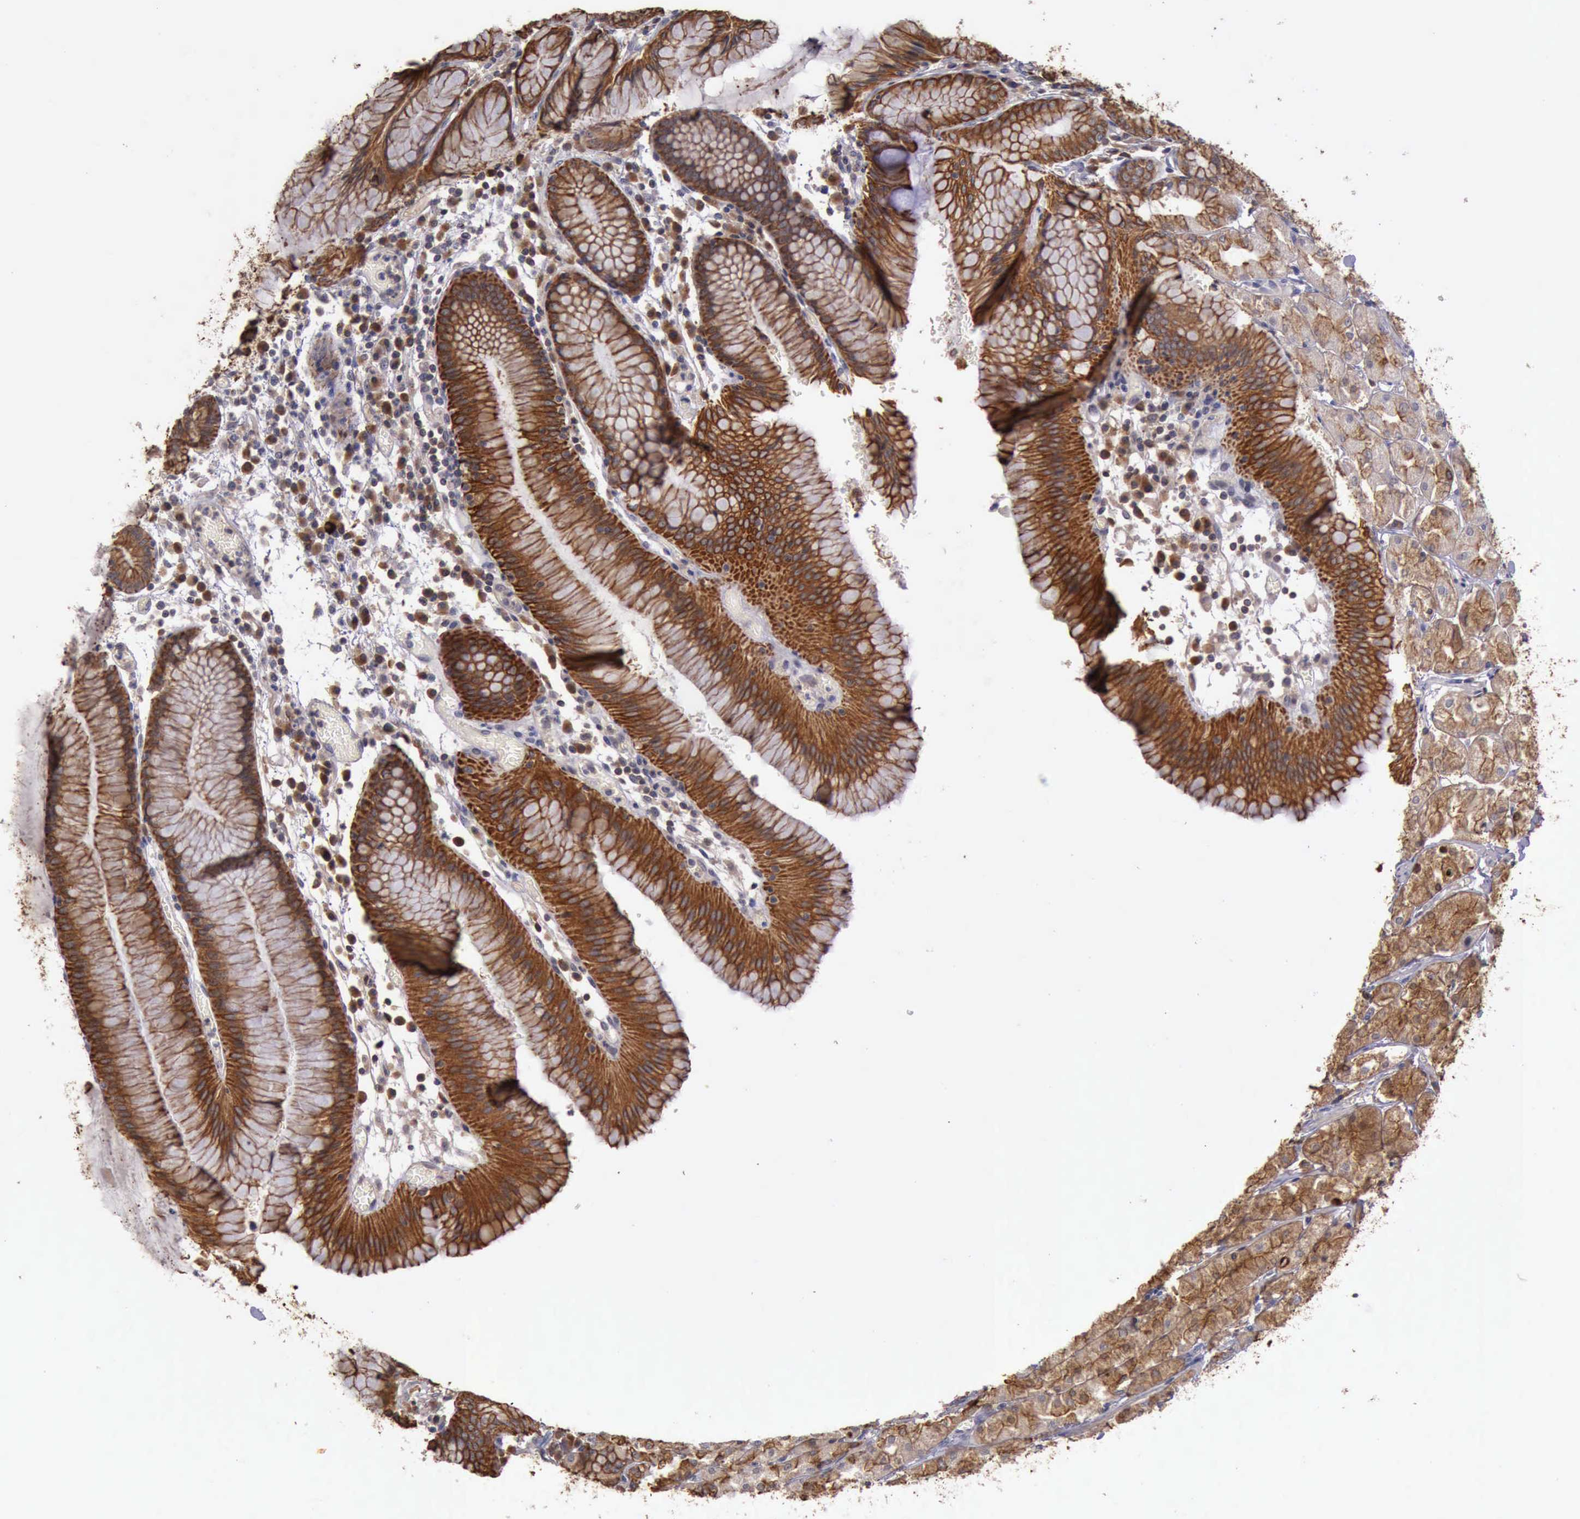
{"staining": {"intensity": "strong", "quantity": ">75%", "location": "cytoplasmic/membranous"}, "tissue": "stomach", "cell_type": "Glandular cells", "image_type": "normal", "snomed": [{"axis": "morphology", "description": "Normal tissue, NOS"}, {"axis": "topography", "description": "Stomach, lower"}], "caption": "Protein expression analysis of benign stomach reveals strong cytoplasmic/membranous positivity in about >75% of glandular cells.", "gene": "RAB39B", "patient": {"sex": "female", "age": 73}}